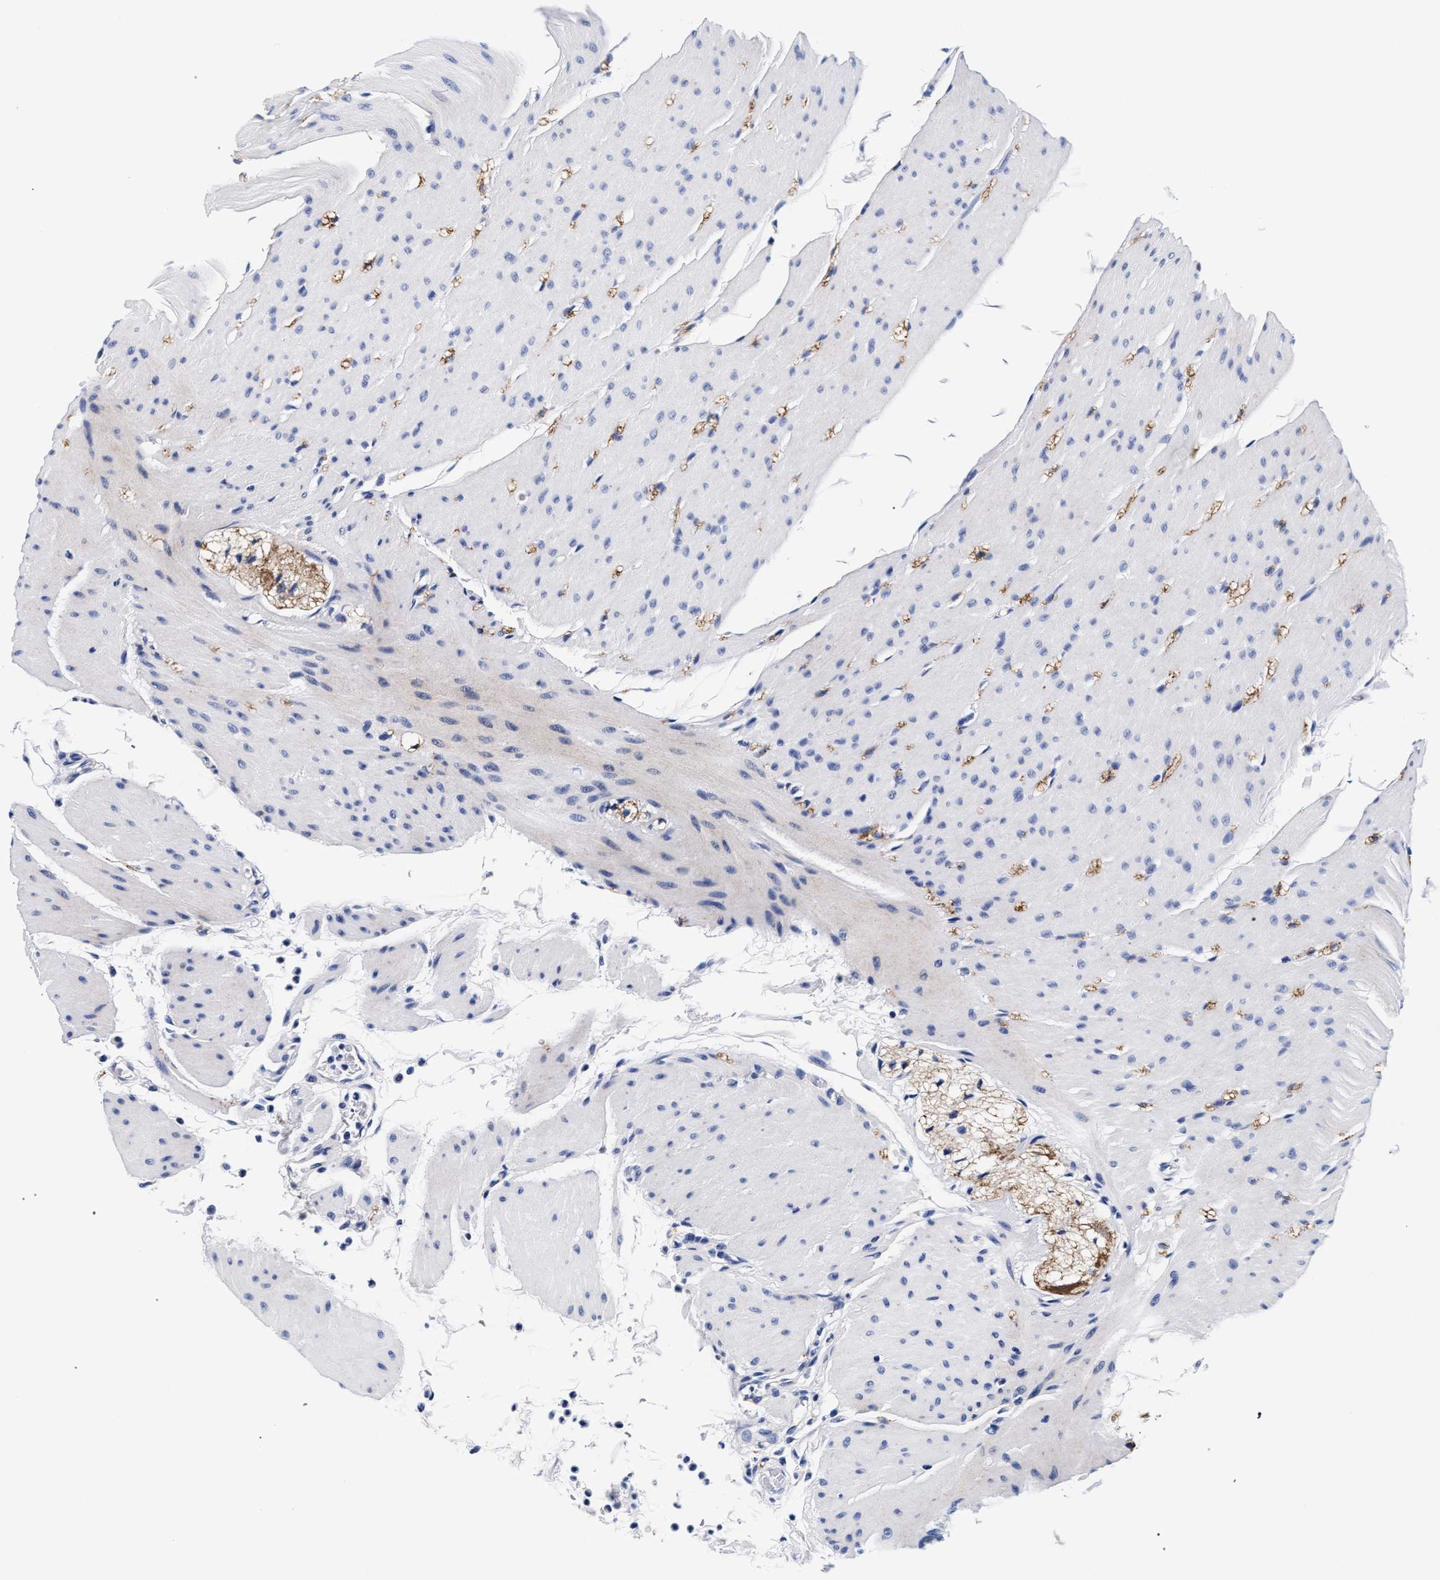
{"staining": {"intensity": "negative", "quantity": "none", "location": "none"}, "tissue": "colon", "cell_type": "Endothelial cells", "image_type": "normal", "snomed": [{"axis": "morphology", "description": "Normal tissue, NOS"}, {"axis": "topography", "description": "Smooth muscle"}, {"axis": "topography", "description": "Colon"}], "caption": "Micrograph shows no protein staining in endothelial cells of normal colon.", "gene": "RAB3B", "patient": {"sex": "male", "age": 67}}